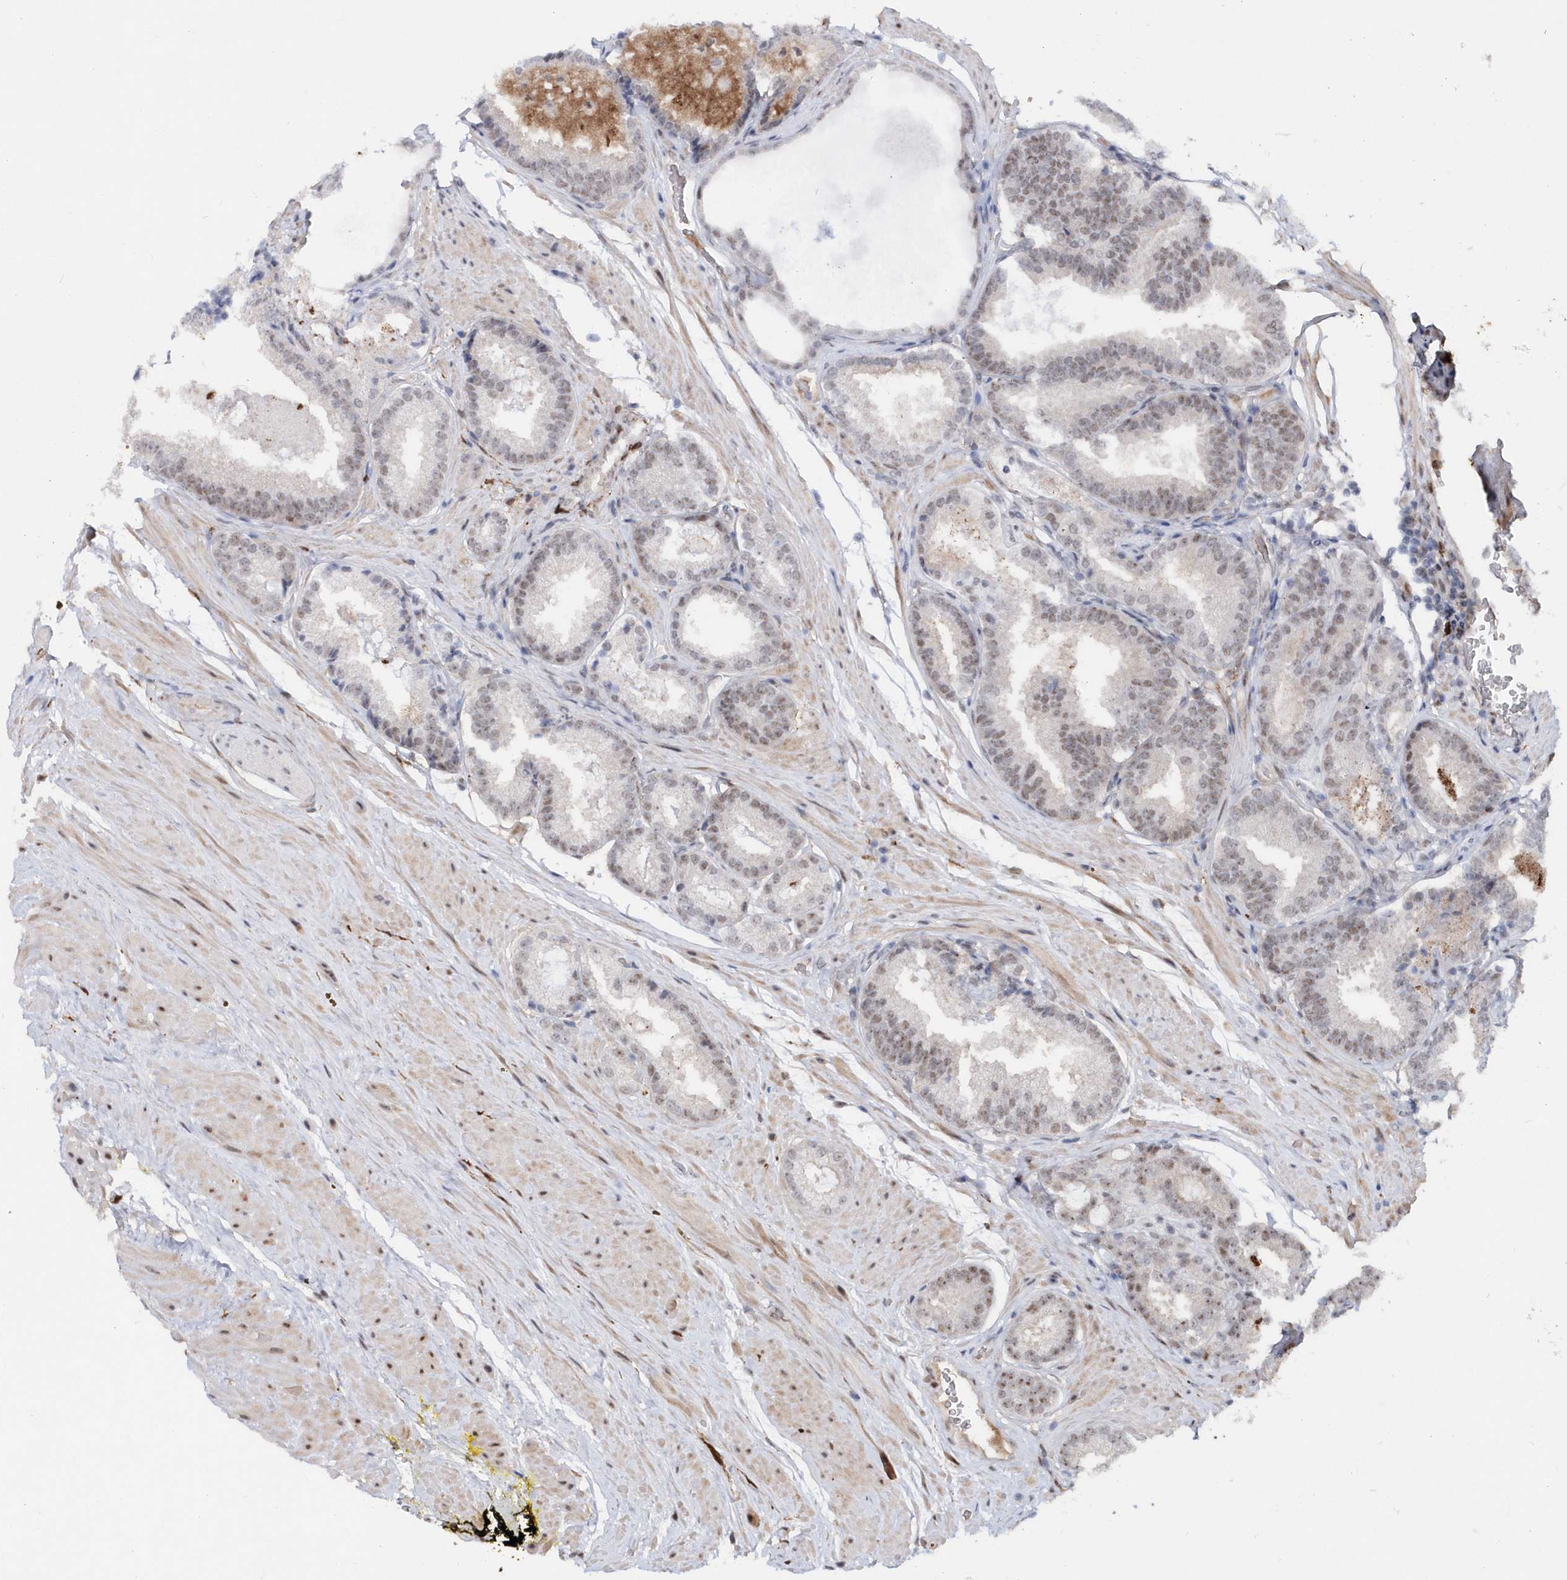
{"staining": {"intensity": "weak", "quantity": "25%-75%", "location": "nuclear"}, "tissue": "prostate cancer", "cell_type": "Tumor cells", "image_type": "cancer", "snomed": [{"axis": "morphology", "description": "Adenocarcinoma, Low grade"}, {"axis": "topography", "description": "Prostate"}], "caption": "Low-grade adenocarcinoma (prostate) tissue demonstrates weak nuclear positivity in approximately 25%-75% of tumor cells", "gene": "ASCL4", "patient": {"sex": "male", "age": 71}}